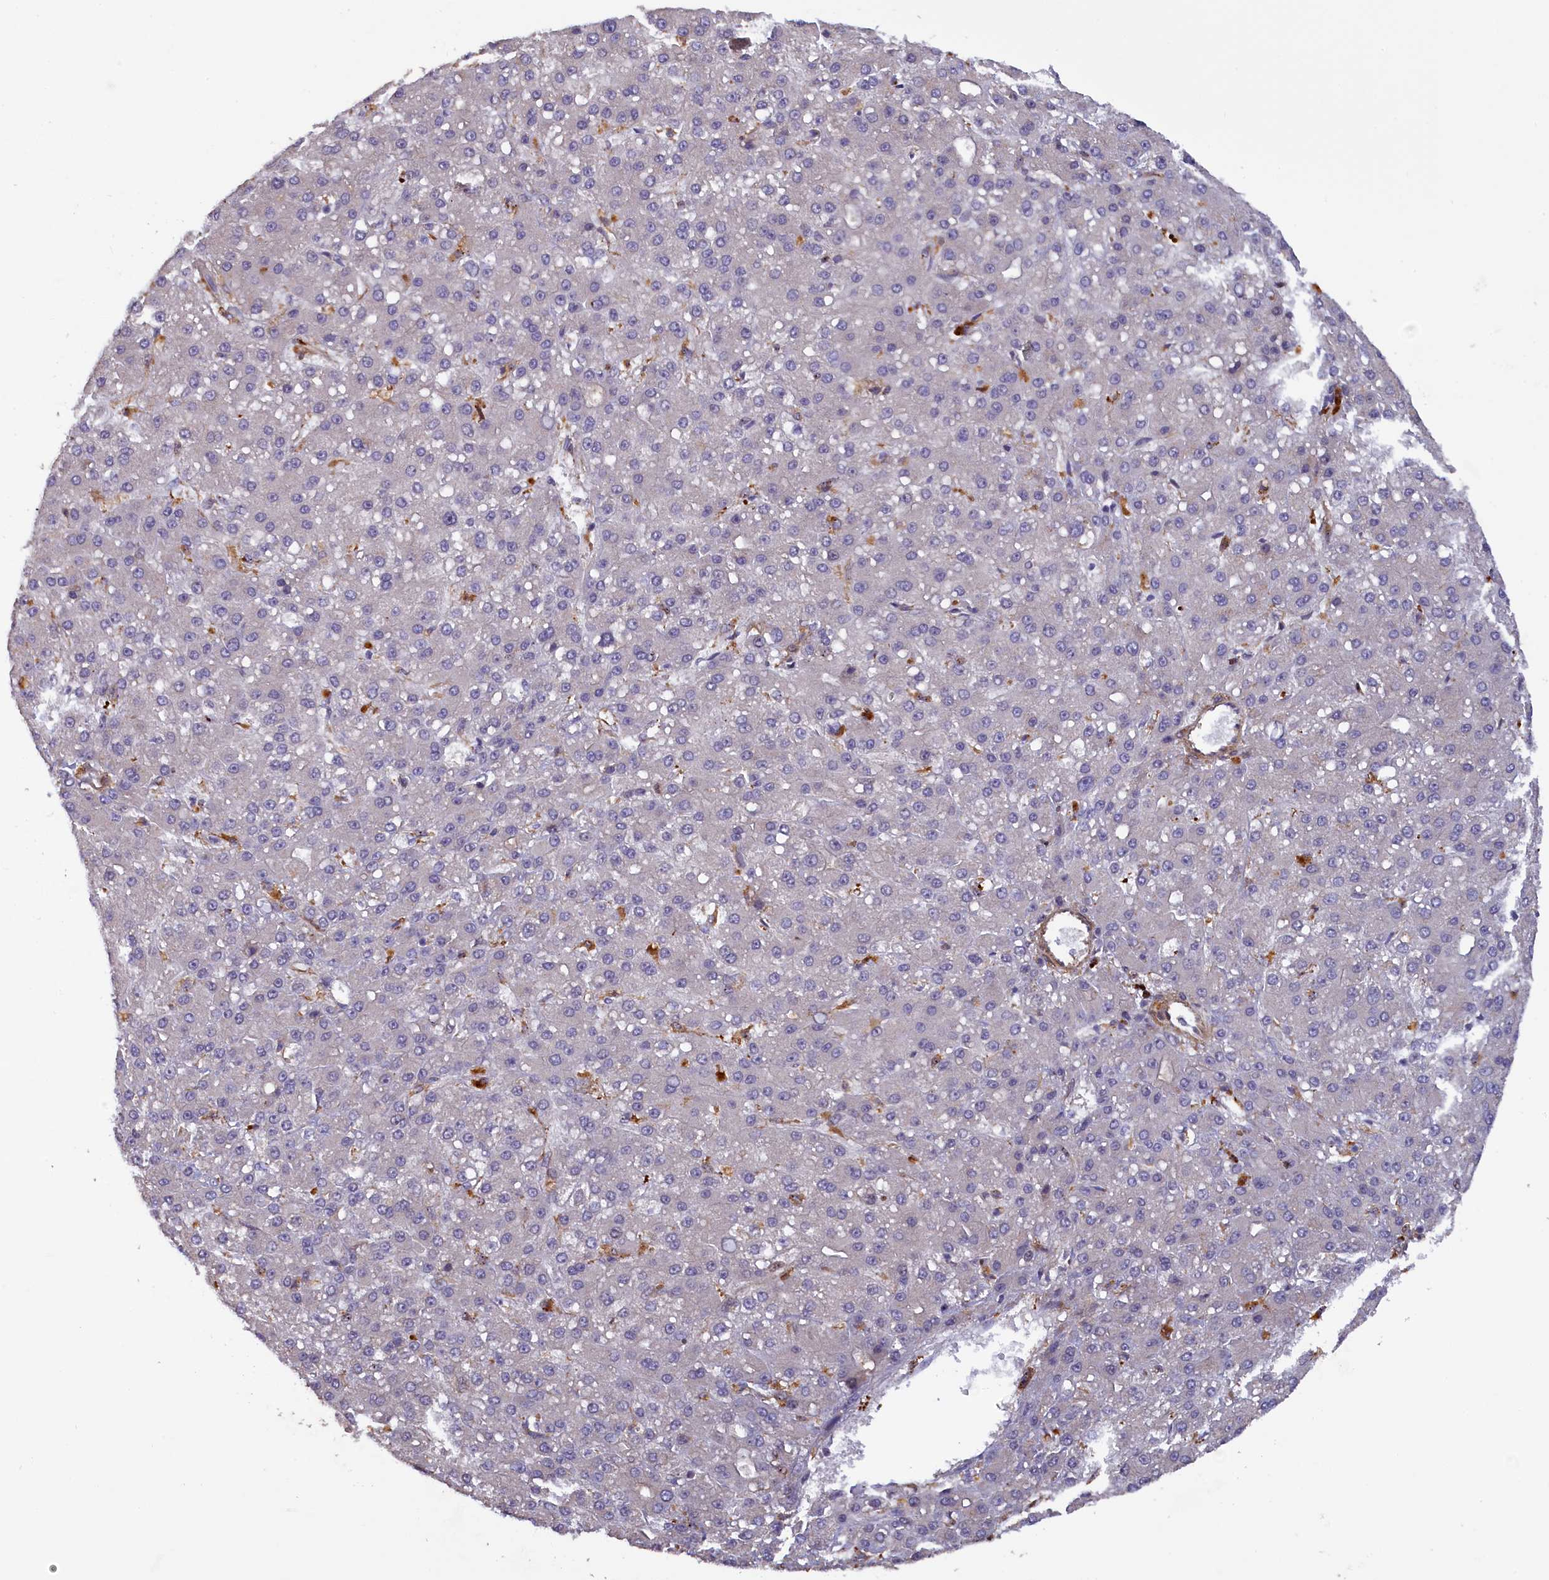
{"staining": {"intensity": "negative", "quantity": "none", "location": "none"}, "tissue": "liver cancer", "cell_type": "Tumor cells", "image_type": "cancer", "snomed": [{"axis": "morphology", "description": "Carcinoma, Hepatocellular, NOS"}, {"axis": "topography", "description": "Liver"}], "caption": "Tumor cells show no significant protein positivity in hepatocellular carcinoma (liver). (DAB (3,3'-diaminobenzidine) IHC with hematoxylin counter stain).", "gene": "FERMT1", "patient": {"sex": "male", "age": 67}}